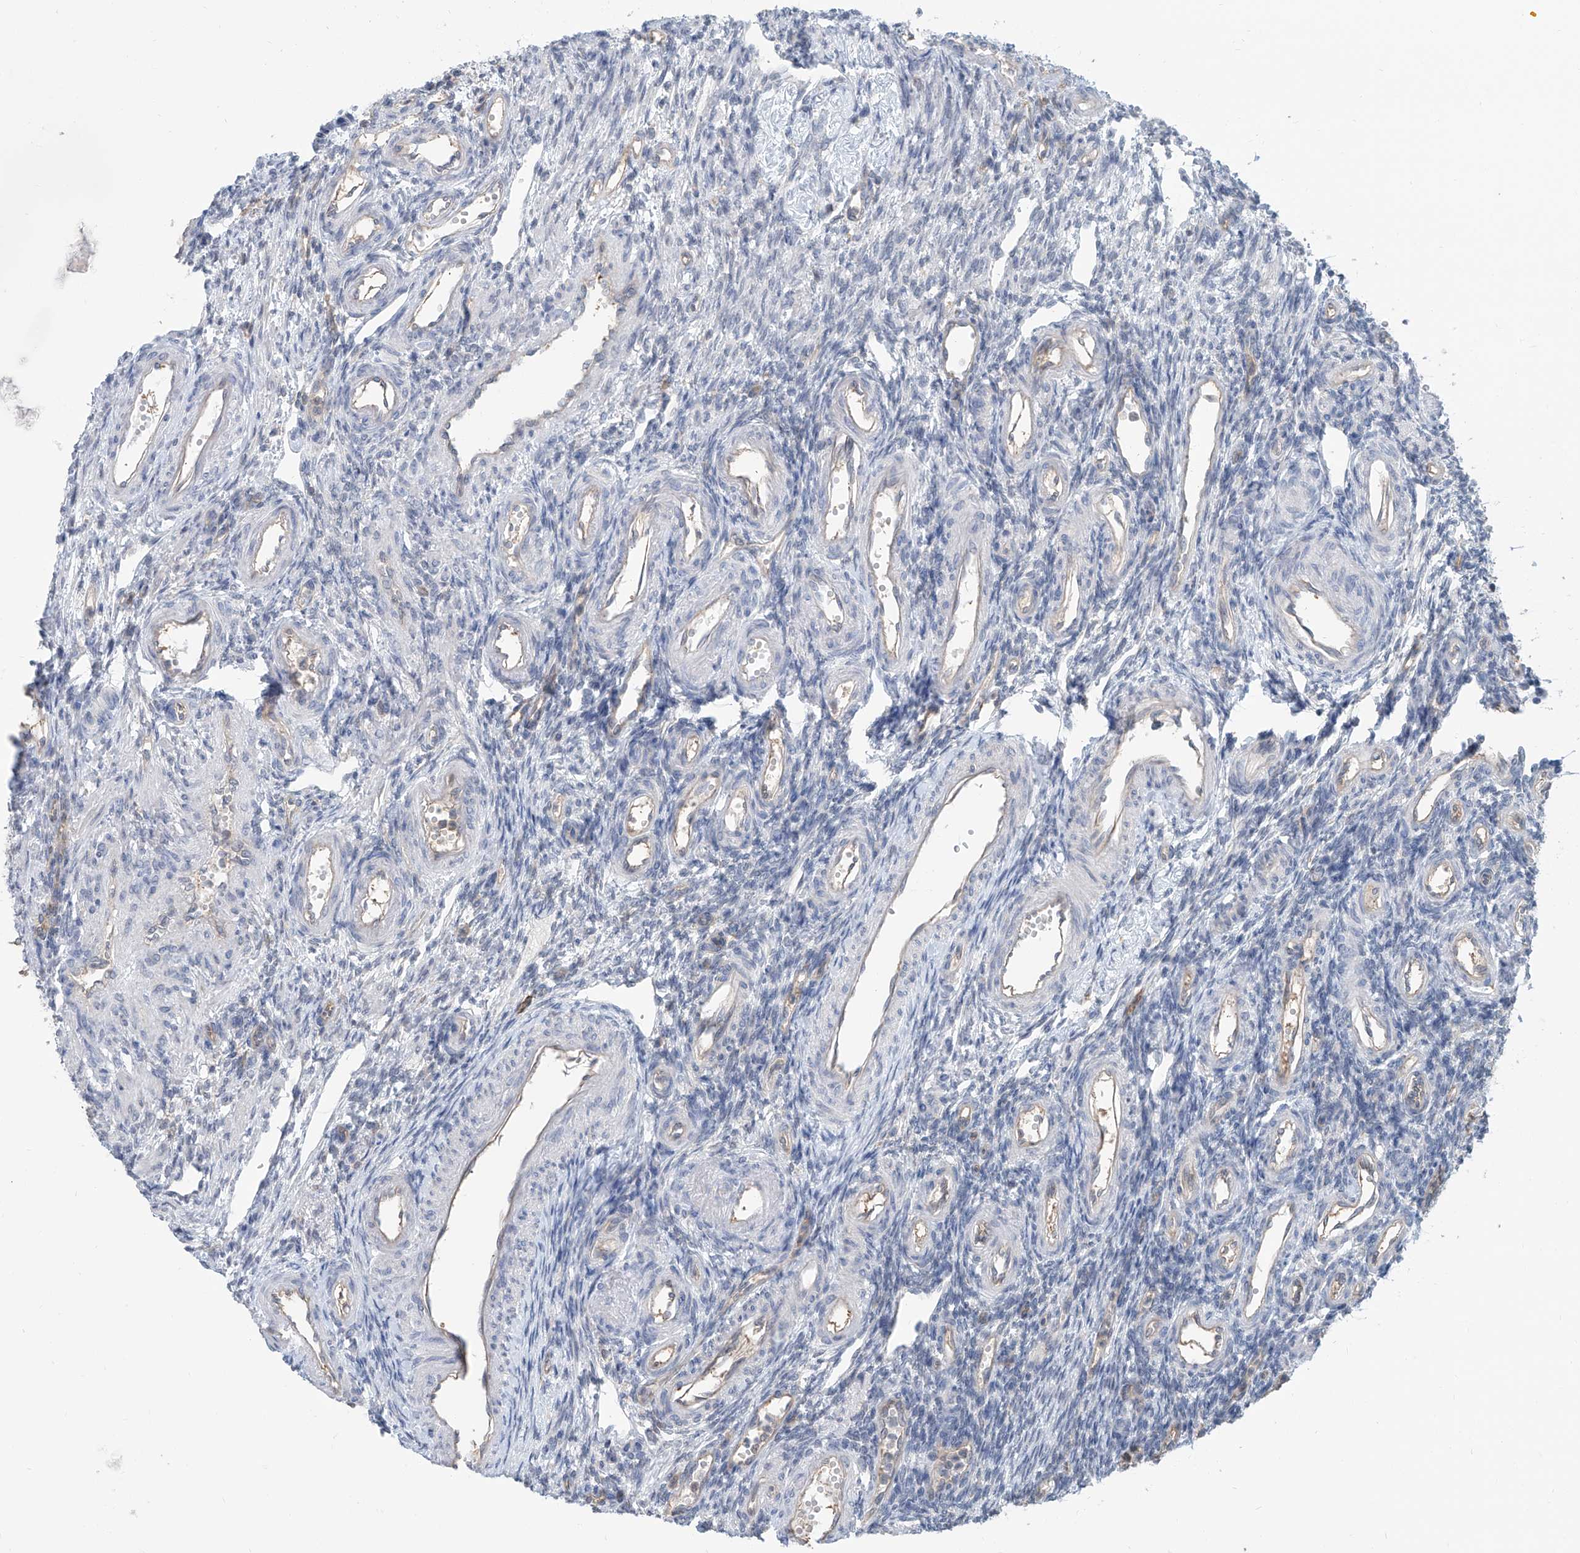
{"staining": {"intensity": "negative", "quantity": "none", "location": "none"}, "tissue": "ovary", "cell_type": "Ovarian stroma cells", "image_type": "normal", "snomed": [{"axis": "morphology", "description": "Normal tissue, NOS"}, {"axis": "morphology", "description": "Cyst, NOS"}, {"axis": "topography", "description": "Ovary"}], "caption": "The image exhibits no significant positivity in ovarian stroma cells of ovary. The staining was performed using DAB (3,3'-diaminobenzidine) to visualize the protein expression in brown, while the nuclei were stained in blue with hematoxylin (Magnification: 20x).", "gene": "KCNK10", "patient": {"sex": "female", "age": 33}}